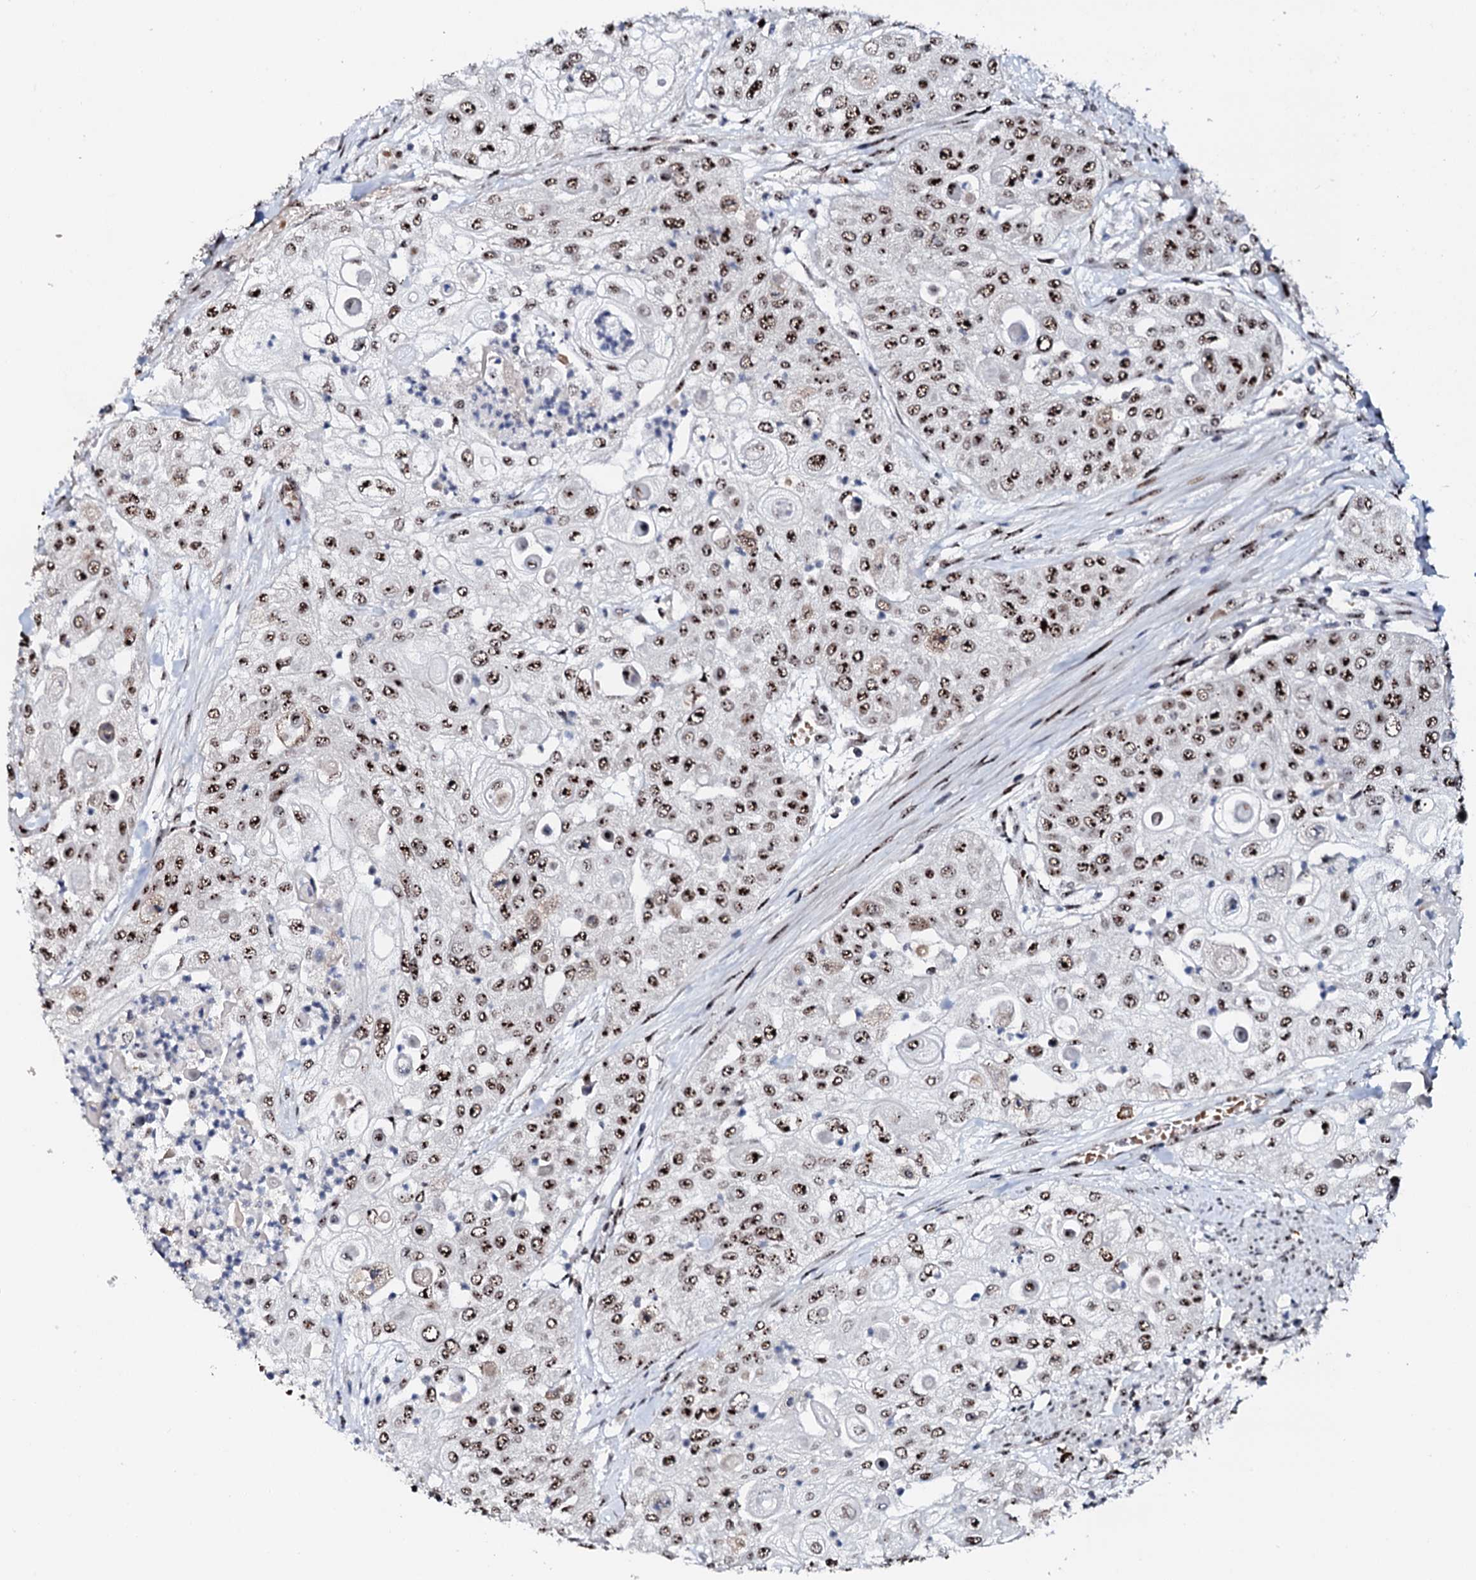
{"staining": {"intensity": "moderate", "quantity": ">75%", "location": "nuclear"}, "tissue": "urothelial cancer", "cell_type": "Tumor cells", "image_type": "cancer", "snomed": [{"axis": "morphology", "description": "Urothelial carcinoma, High grade"}, {"axis": "topography", "description": "Urinary bladder"}], "caption": "Immunohistochemistry (IHC) histopathology image of neoplastic tissue: urothelial cancer stained using immunohistochemistry demonstrates medium levels of moderate protein expression localized specifically in the nuclear of tumor cells, appearing as a nuclear brown color.", "gene": "NEUROG3", "patient": {"sex": "female", "age": 79}}